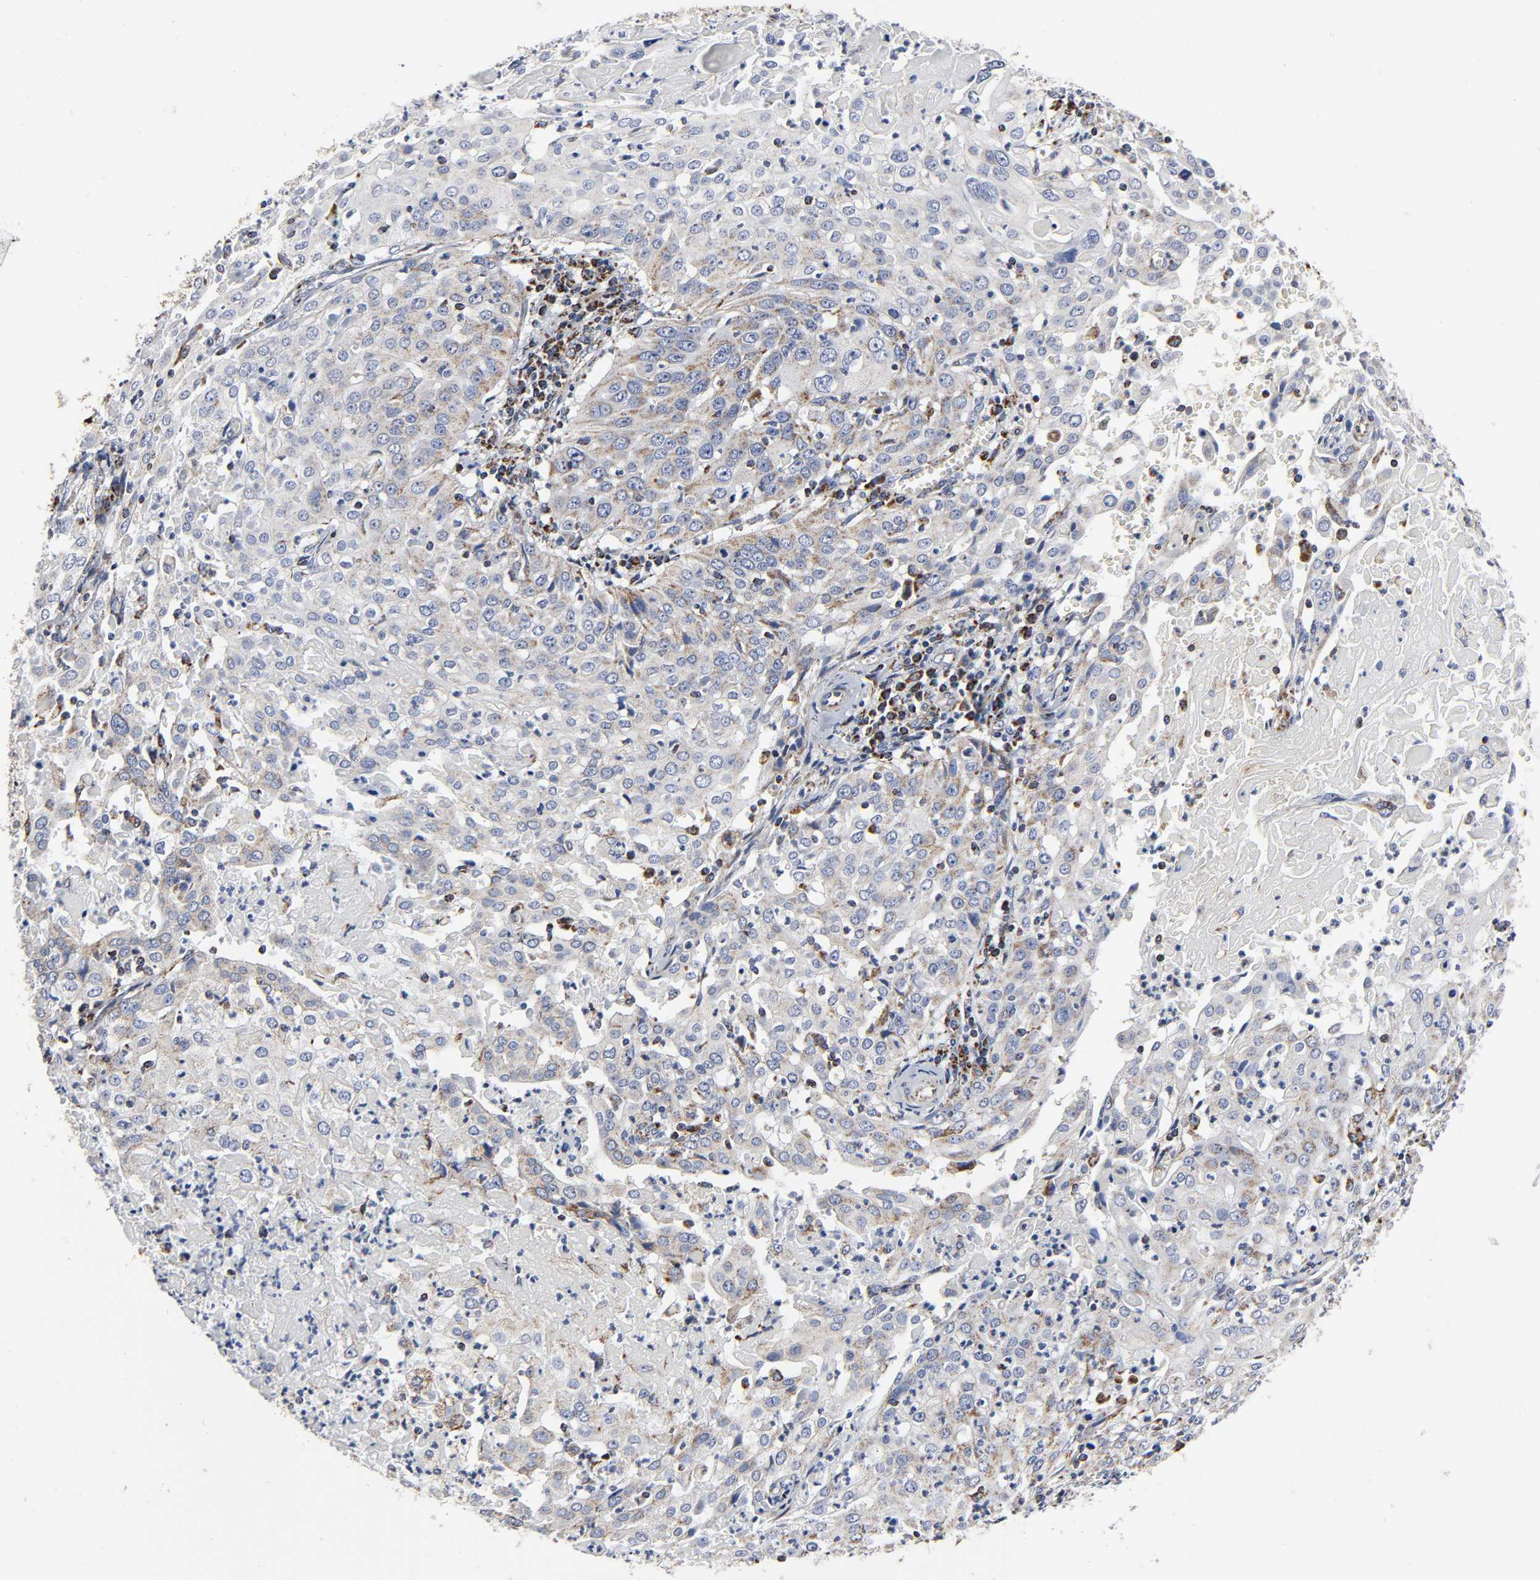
{"staining": {"intensity": "moderate", "quantity": ">75%", "location": "cytoplasmic/membranous"}, "tissue": "cervical cancer", "cell_type": "Tumor cells", "image_type": "cancer", "snomed": [{"axis": "morphology", "description": "Squamous cell carcinoma, NOS"}, {"axis": "topography", "description": "Cervix"}], "caption": "Protein analysis of squamous cell carcinoma (cervical) tissue displays moderate cytoplasmic/membranous positivity in approximately >75% of tumor cells. (DAB = brown stain, brightfield microscopy at high magnification).", "gene": "AOPEP", "patient": {"sex": "female", "age": 39}}